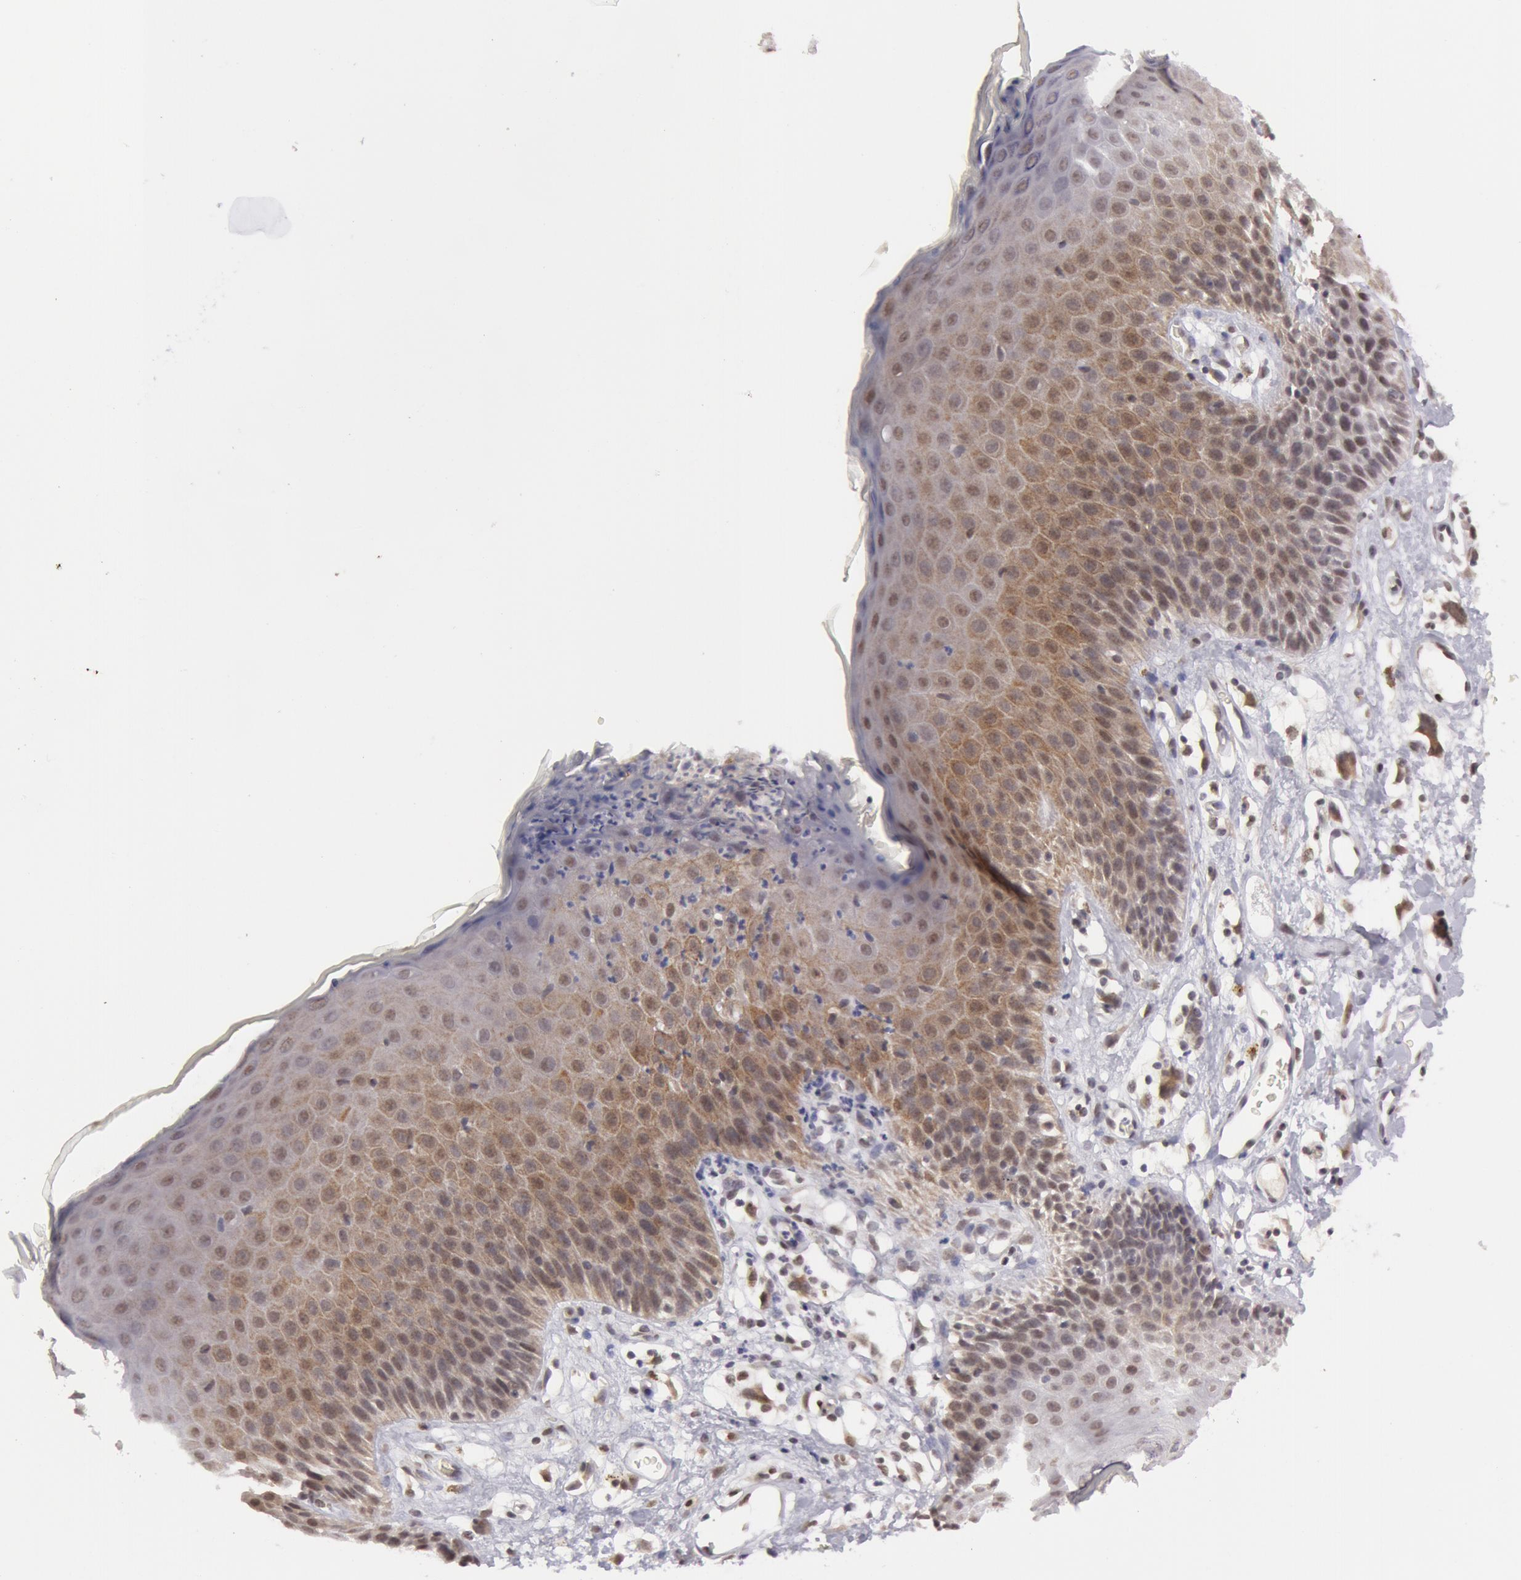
{"staining": {"intensity": "strong", "quantity": "25%-75%", "location": "cytoplasmic/membranous"}, "tissue": "skin", "cell_type": "Epidermal cells", "image_type": "normal", "snomed": [{"axis": "morphology", "description": "Normal tissue, NOS"}, {"axis": "topography", "description": "Vulva"}, {"axis": "topography", "description": "Peripheral nerve tissue"}], "caption": "This histopathology image reveals benign skin stained with immunohistochemistry to label a protein in brown. The cytoplasmic/membranous of epidermal cells show strong positivity for the protein. Nuclei are counter-stained blue.", "gene": "VRTN", "patient": {"sex": "female", "age": 68}}